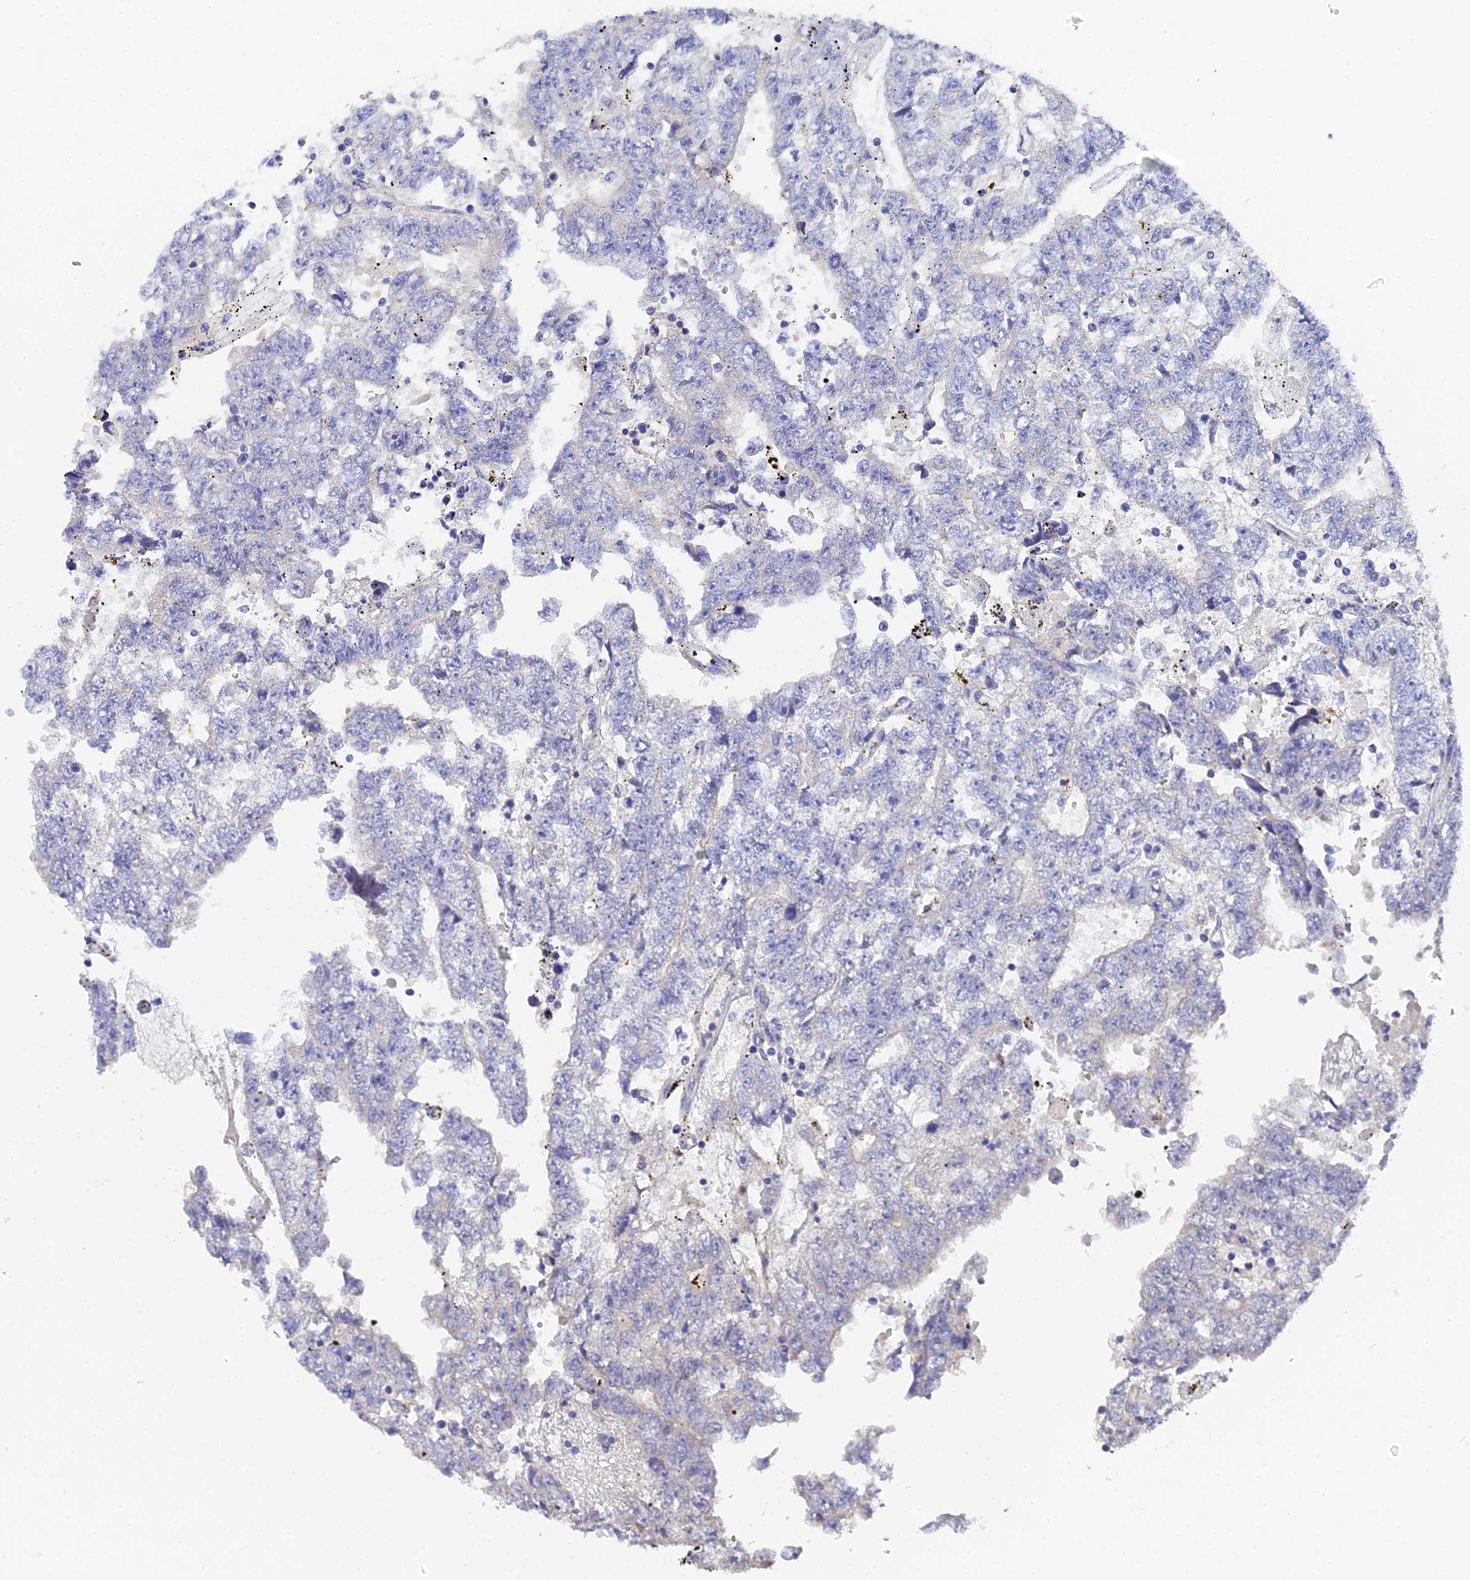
{"staining": {"intensity": "negative", "quantity": "none", "location": "none"}, "tissue": "testis cancer", "cell_type": "Tumor cells", "image_type": "cancer", "snomed": [{"axis": "morphology", "description": "Carcinoma, Embryonal, NOS"}, {"axis": "topography", "description": "Testis"}], "caption": "DAB (3,3'-diaminobenzidine) immunohistochemical staining of embryonal carcinoma (testis) demonstrates no significant positivity in tumor cells.", "gene": "UBE2L3", "patient": {"sex": "male", "age": 25}}